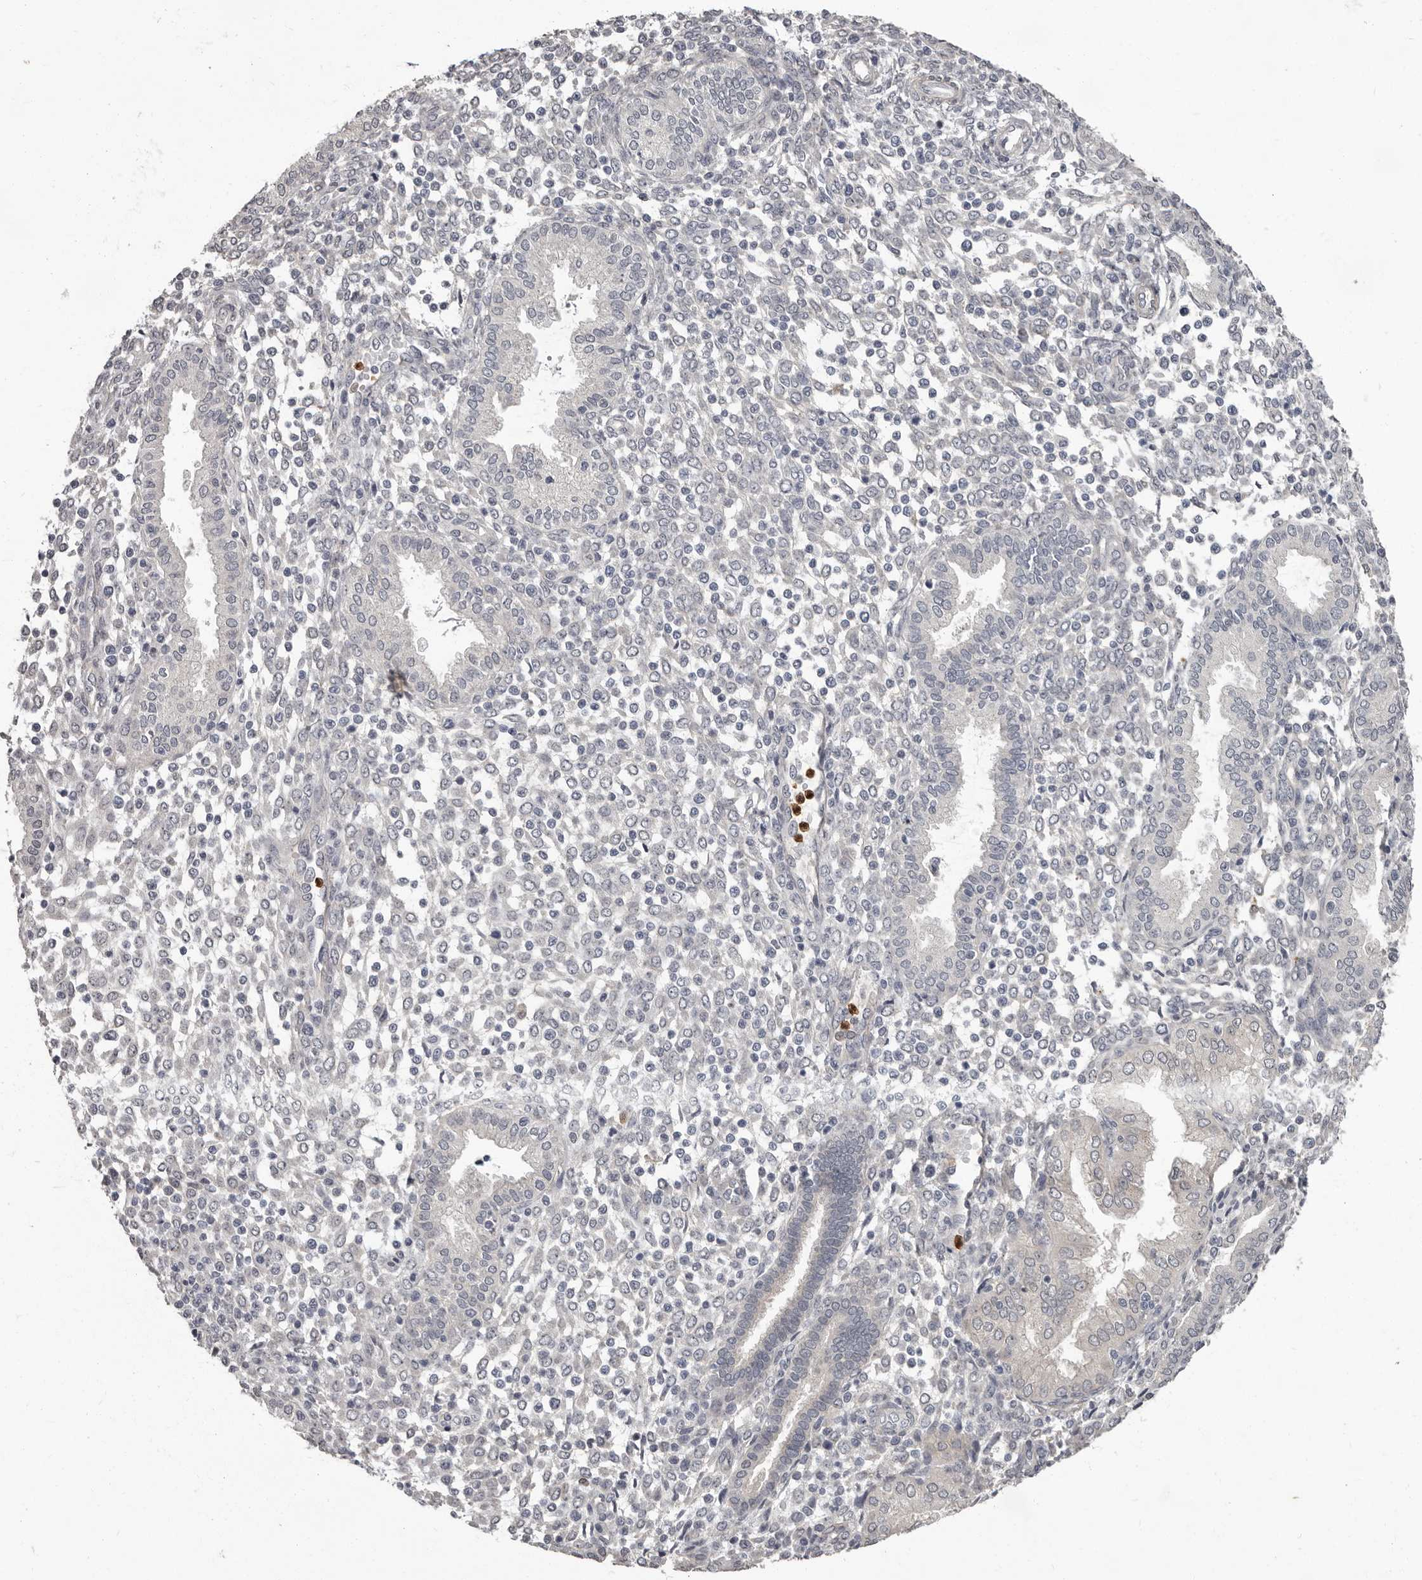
{"staining": {"intensity": "negative", "quantity": "none", "location": "none"}, "tissue": "endometrium", "cell_type": "Cells in endometrial stroma", "image_type": "normal", "snomed": [{"axis": "morphology", "description": "Normal tissue, NOS"}, {"axis": "topography", "description": "Endometrium"}], "caption": "The IHC histopathology image has no significant staining in cells in endometrial stroma of endometrium. (DAB (3,3'-diaminobenzidine) immunohistochemistry visualized using brightfield microscopy, high magnification).", "gene": "GPR157", "patient": {"sex": "female", "age": 53}}